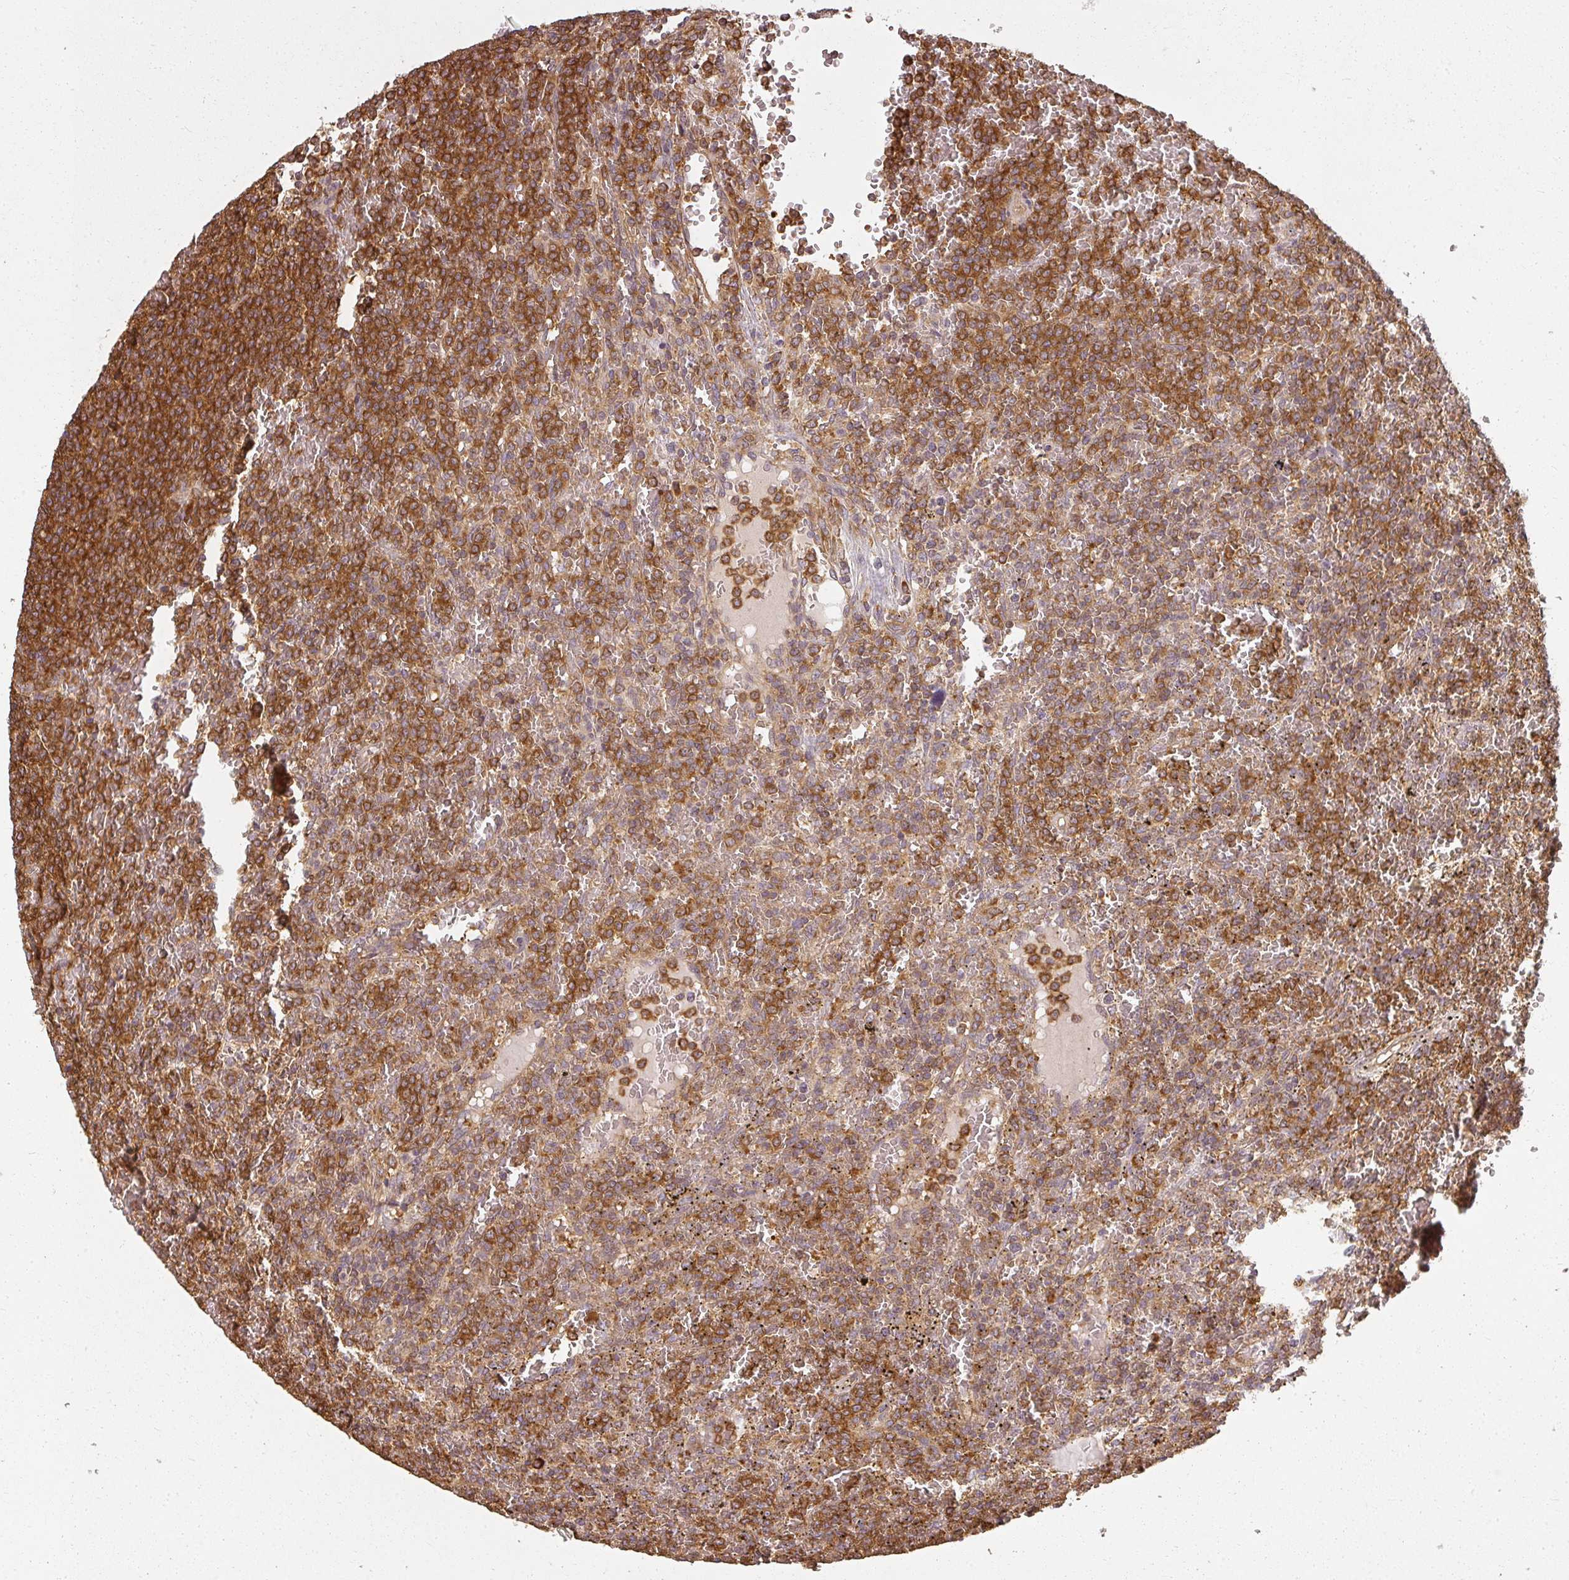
{"staining": {"intensity": "strong", "quantity": ">75%", "location": "cytoplasmic/membranous"}, "tissue": "lymphoma", "cell_type": "Tumor cells", "image_type": "cancer", "snomed": [{"axis": "morphology", "description": "Malignant lymphoma, non-Hodgkin's type, Low grade"}, {"axis": "topography", "description": "Spleen"}], "caption": "Immunohistochemistry (IHC) histopathology image of neoplastic tissue: human lymphoma stained using immunohistochemistry demonstrates high levels of strong protein expression localized specifically in the cytoplasmic/membranous of tumor cells, appearing as a cytoplasmic/membranous brown color.", "gene": "RPL24", "patient": {"sex": "male", "age": 60}}